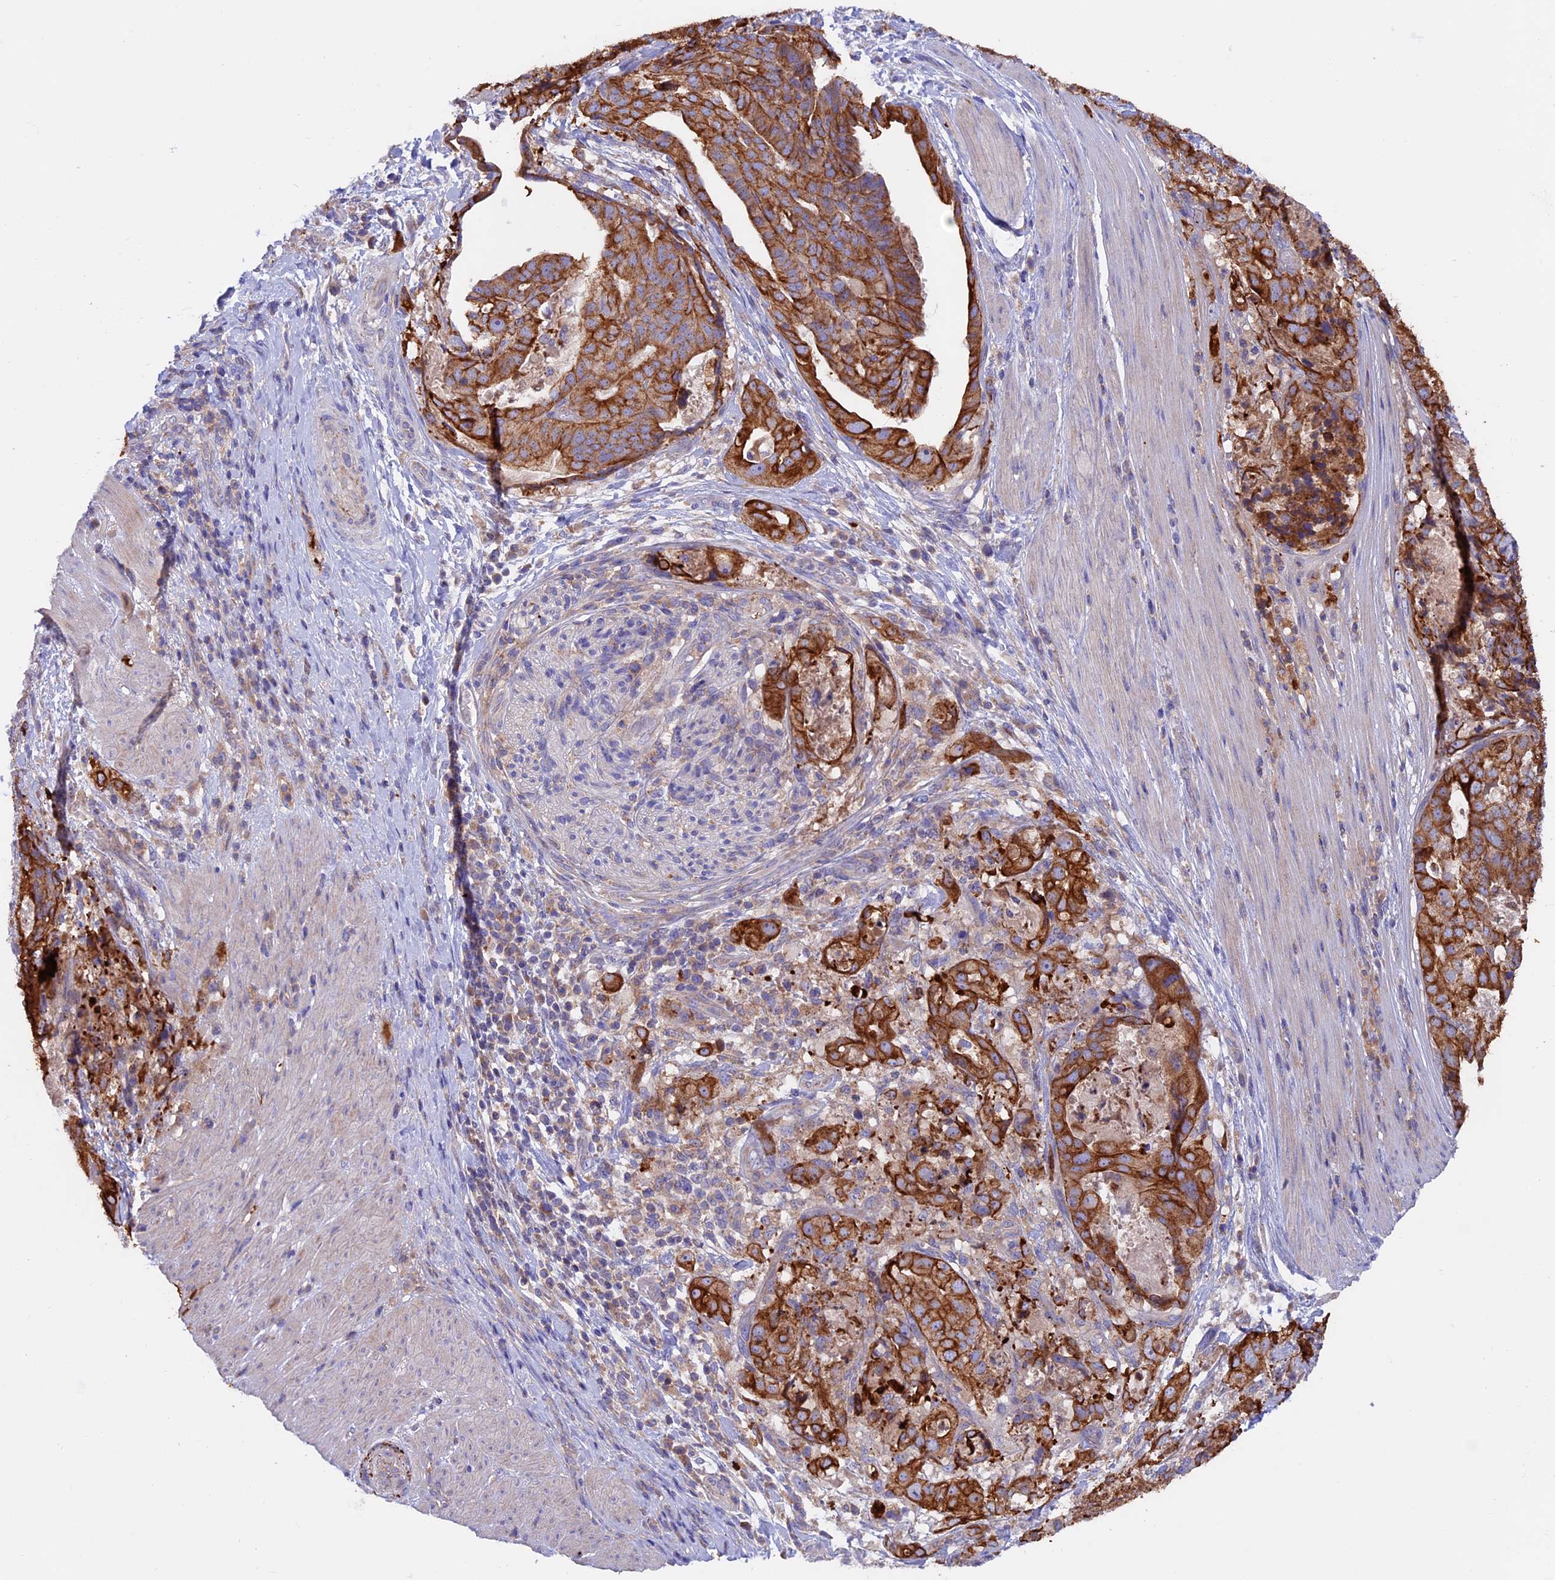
{"staining": {"intensity": "moderate", "quantity": ">75%", "location": "cytoplasmic/membranous"}, "tissue": "stomach cancer", "cell_type": "Tumor cells", "image_type": "cancer", "snomed": [{"axis": "morphology", "description": "Adenocarcinoma, NOS"}, {"axis": "topography", "description": "Stomach"}], "caption": "Stomach cancer (adenocarcinoma) stained with DAB (3,3'-diaminobenzidine) IHC displays medium levels of moderate cytoplasmic/membranous staining in approximately >75% of tumor cells. (DAB IHC, brown staining for protein, blue staining for nuclei).", "gene": "PTPN9", "patient": {"sex": "male", "age": 48}}